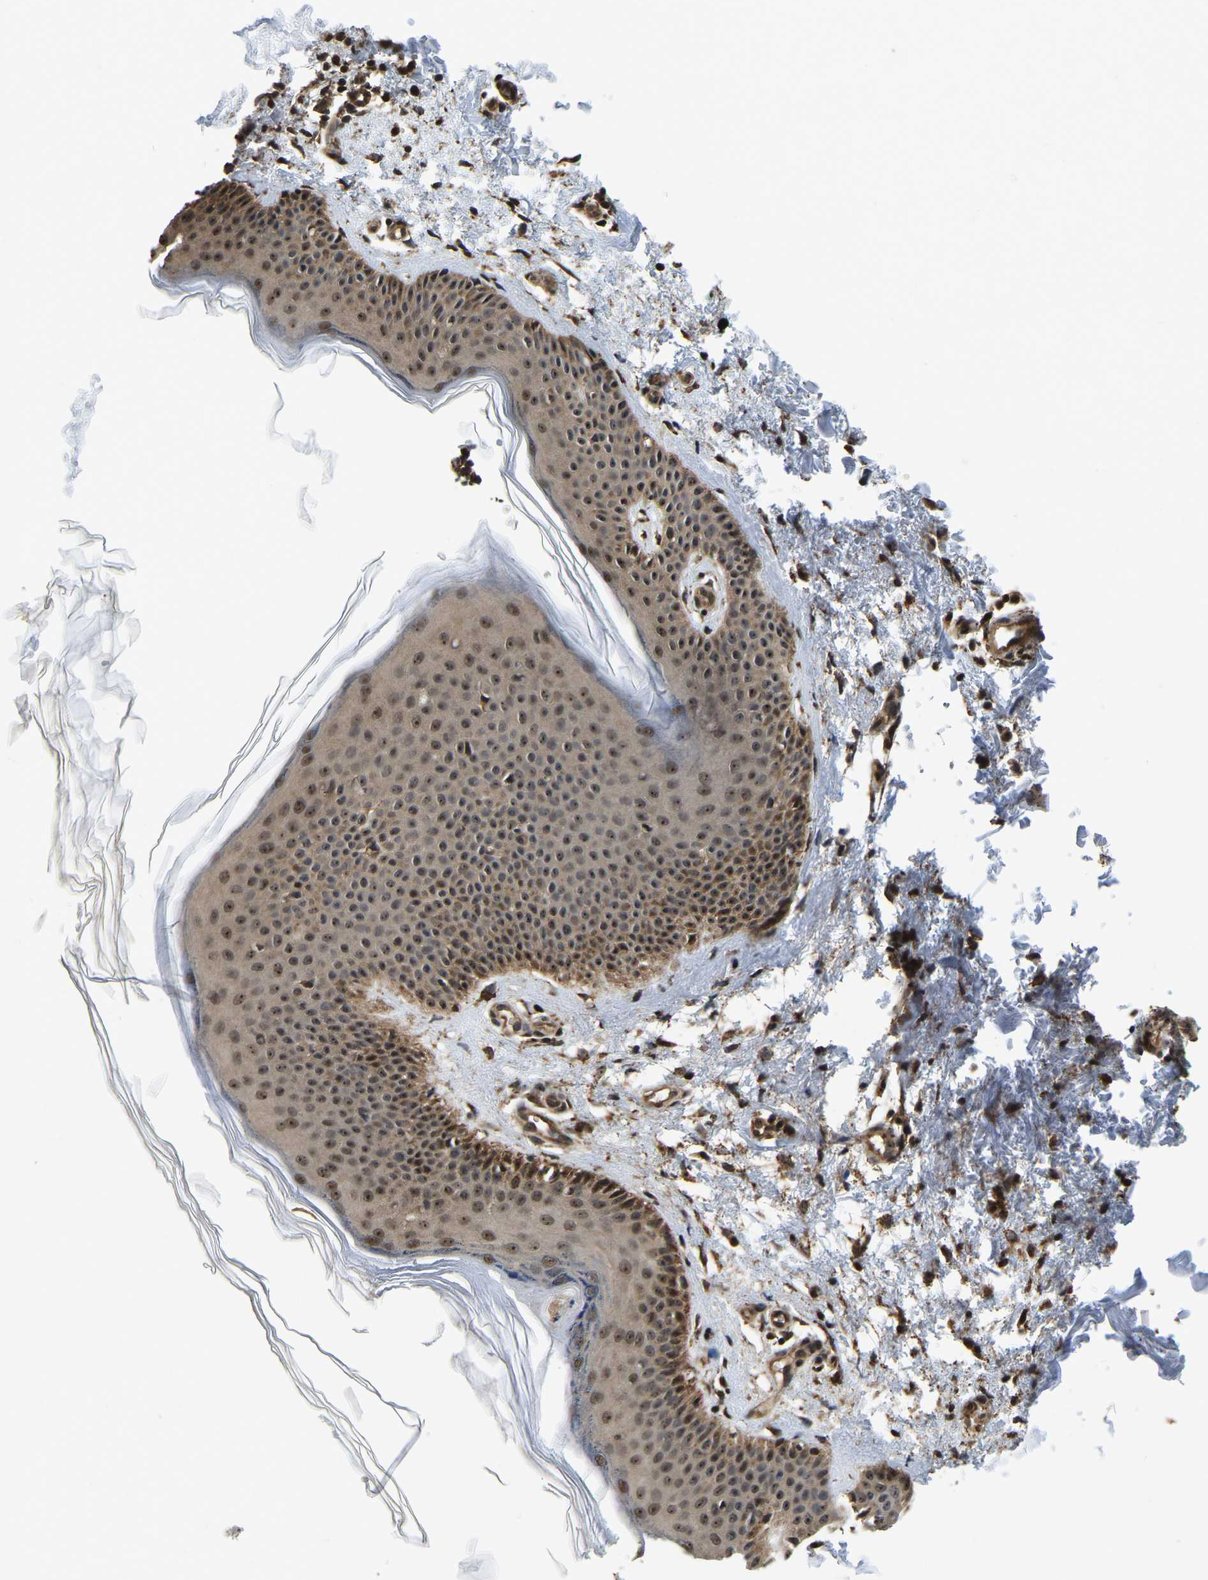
{"staining": {"intensity": "strong", "quantity": ">75%", "location": "cytoplasmic/membranous,nuclear"}, "tissue": "skin", "cell_type": "Fibroblasts", "image_type": "normal", "snomed": [{"axis": "morphology", "description": "Normal tissue, NOS"}, {"axis": "morphology", "description": "Malignant melanoma, NOS"}, {"axis": "topography", "description": "Skin"}], "caption": "High-magnification brightfield microscopy of normal skin stained with DAB (brown) and counterstained with hematoxylin (blue). fibroblasts exhibit strong cytoplasmic/membranous,nuclear positivity is identified in about>75% of cells.", "gene": "CIAO1", "patient": {"sex": "male", "age": 83}}